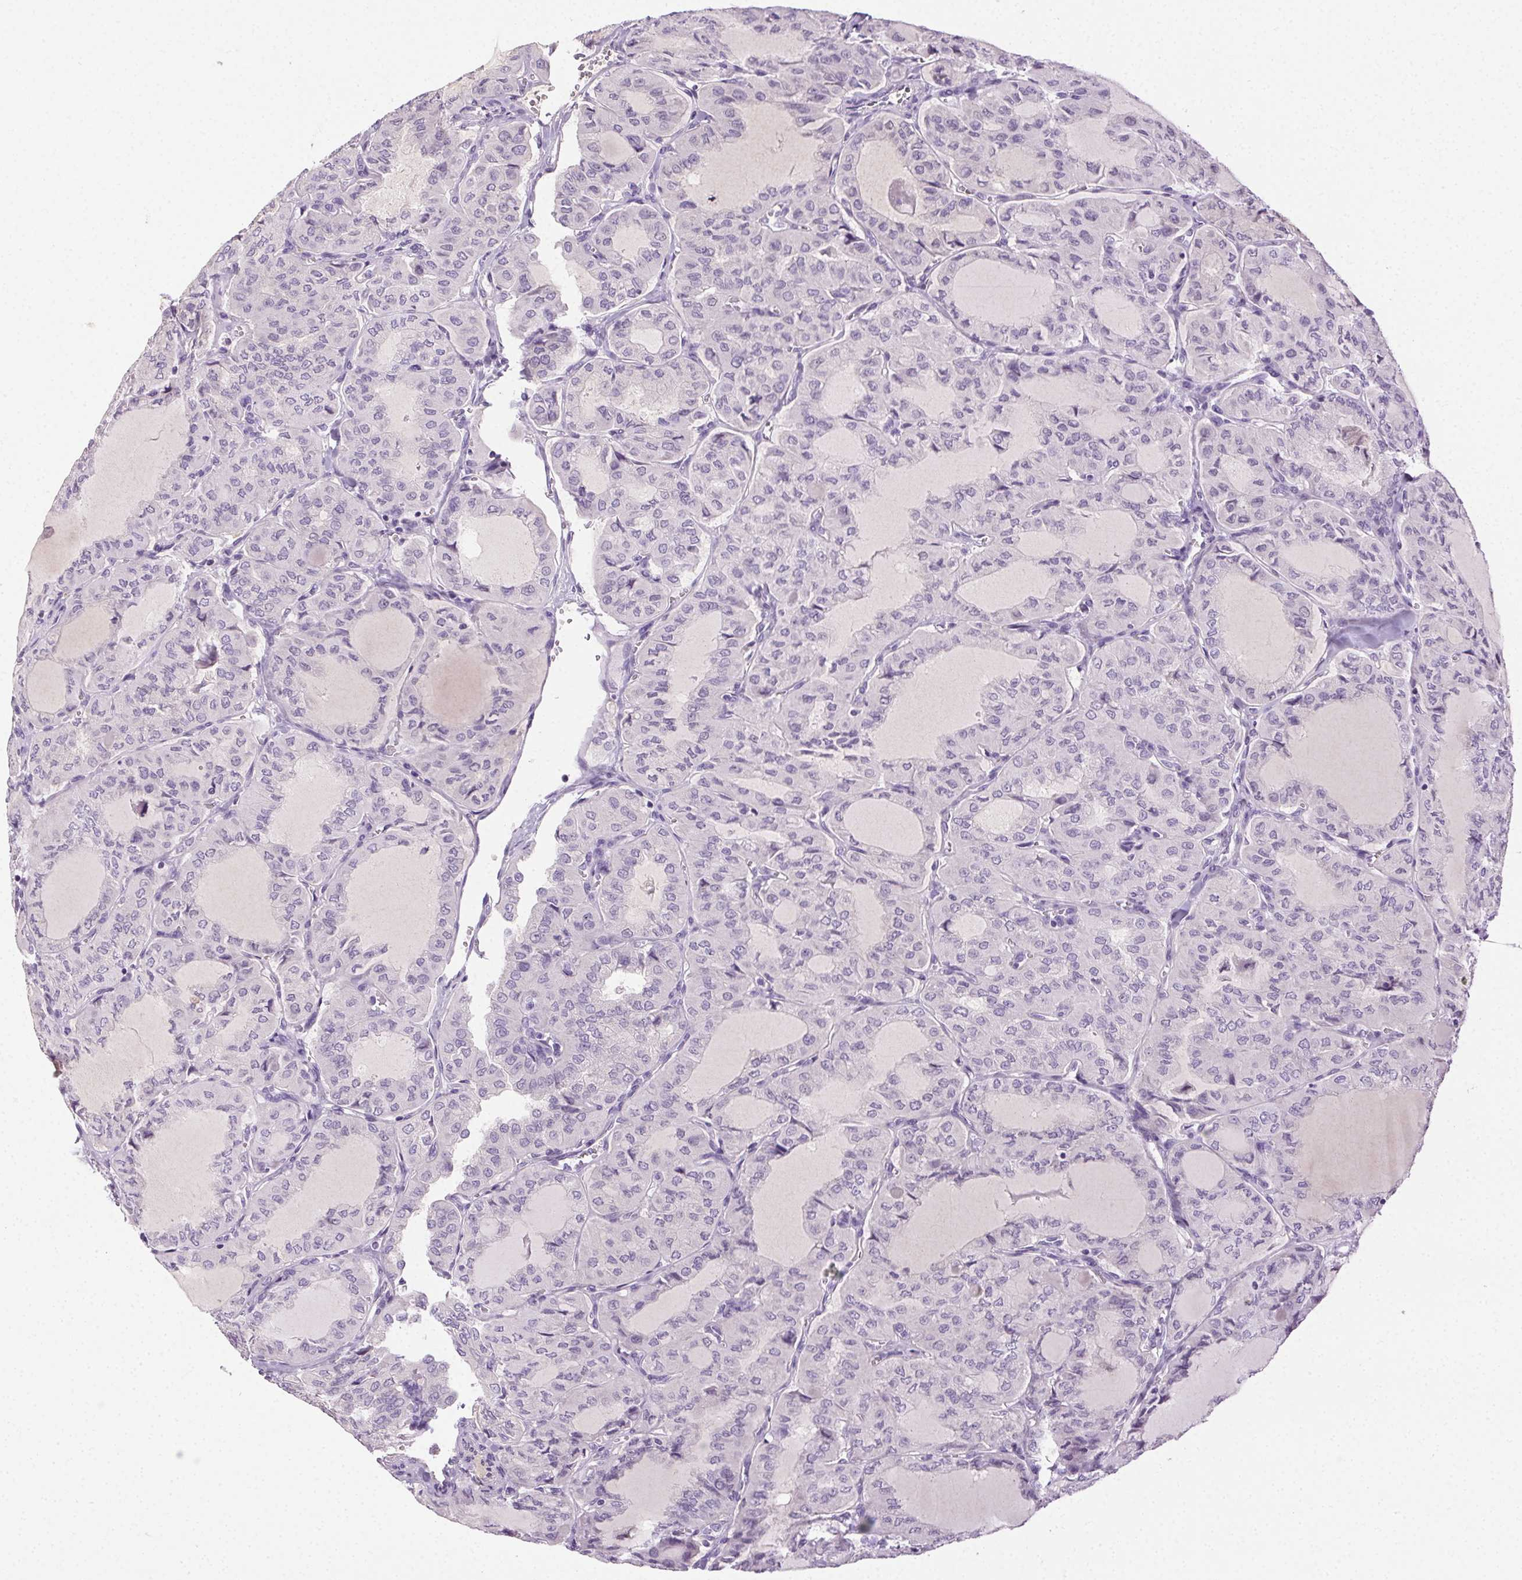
{"staining": {"intensity": "negative", "quantity": "none", "location": "none"}, "tissue": "thyroid cancer", "cell_type": "Tumor cells", "image_type": "cancer", "snomed": [{"axis": "morphology", "description": "Papillary adenocarcinoma, NOS"}, {"axis": "topography", "description": "Thyroid gland"}], "caption": "Papillary adenocarcinoma (thyroid) was stained to show a protein in brown. There is no significant positivity in tumor cells. The staining is performed using DAB (3,3'-diaminobenzidine) brown chromogen with nuclei counter-stained in using hematoxylin.", "gene": "BPIFB2", "patient": {"sex": "male", "age": 20}}